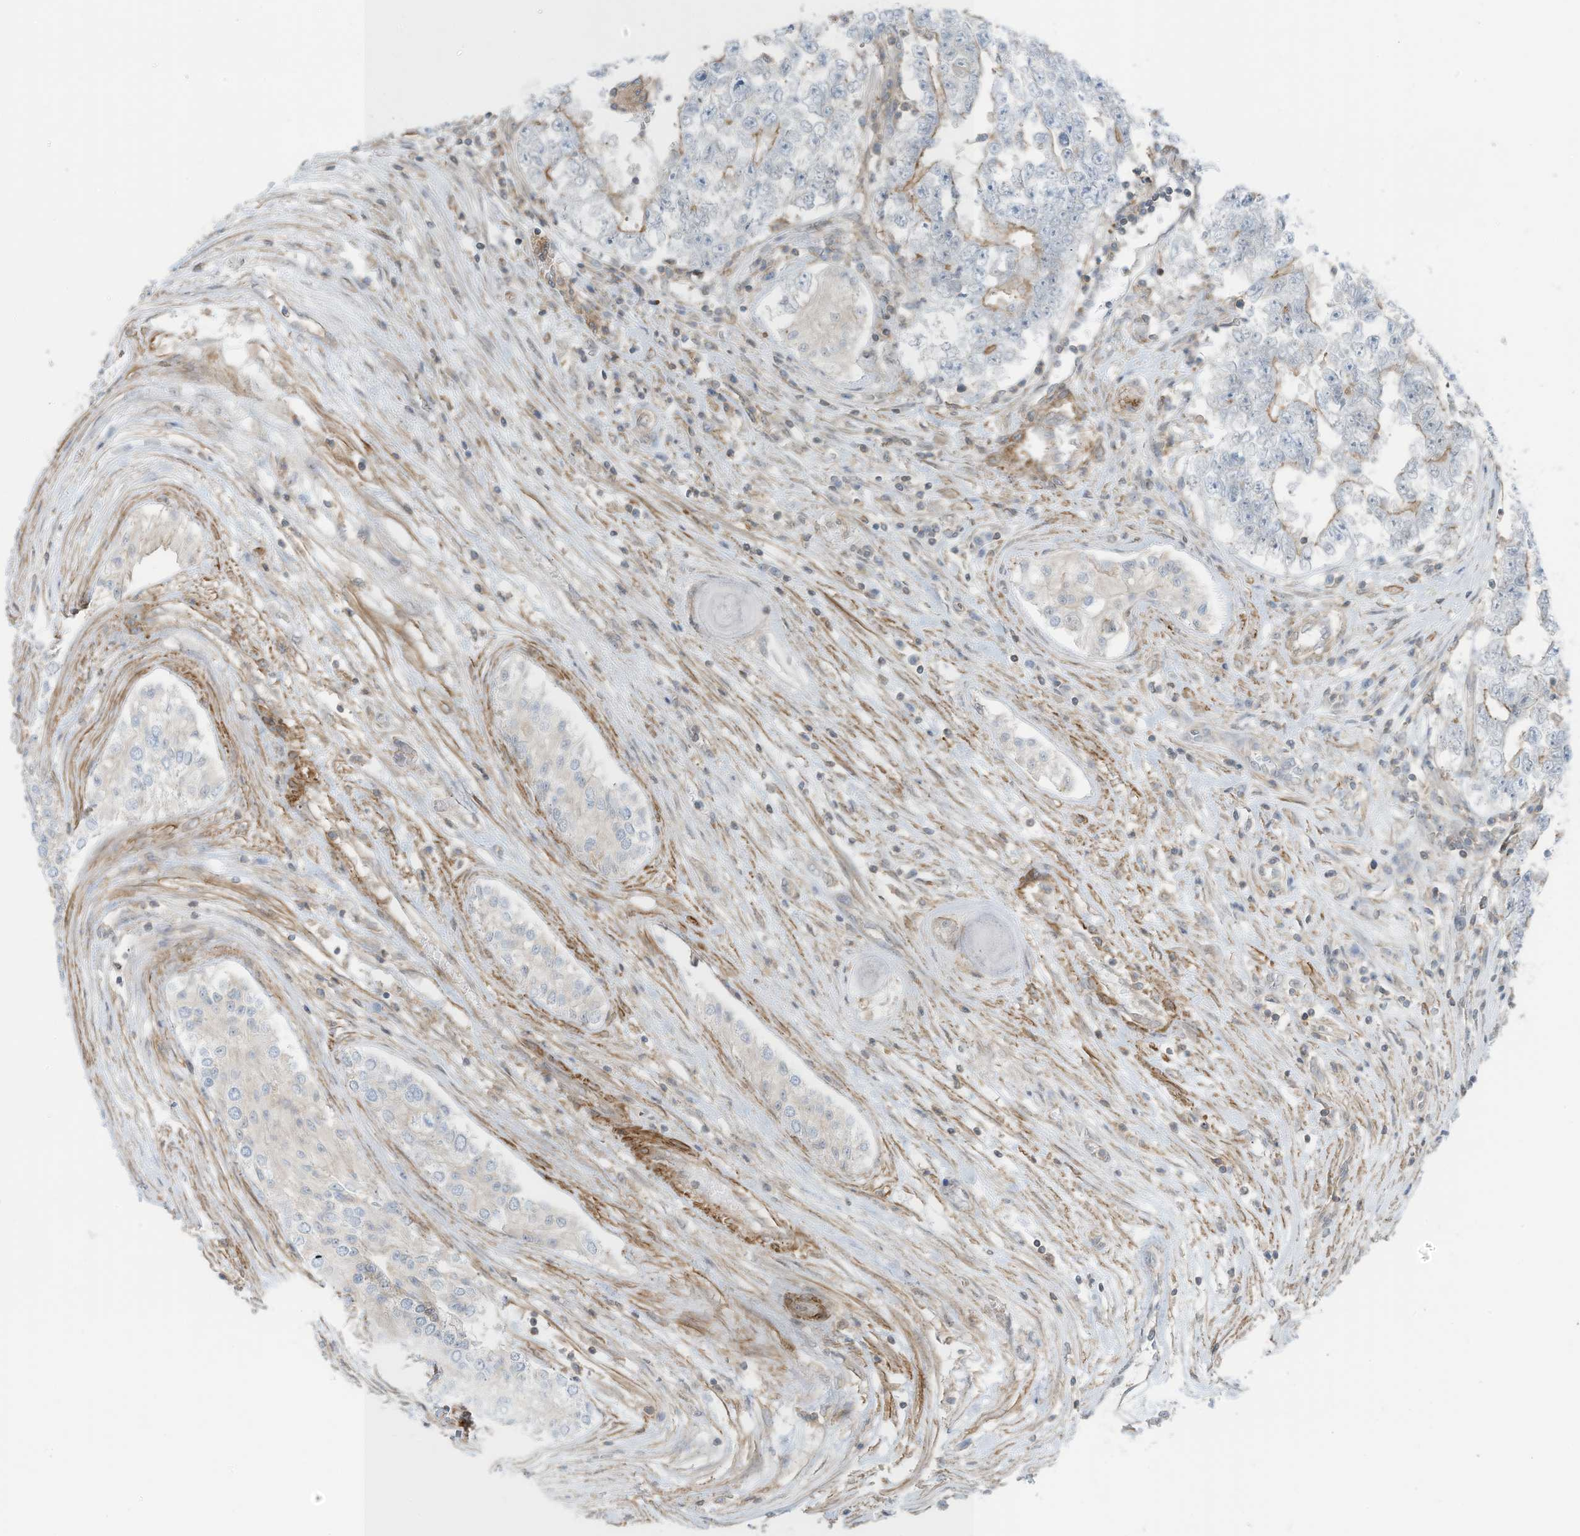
{"staining": {"intensity": "weak", "quantity": "25%-75%", "location": "cytoplasmic/membranous"}, "tissue": "testis cancer", "cell_type": "Tumor cells", "image_type": "cancer", "snomed": [{"axis": "morphology", "description": "Carcinoma, Embryonal, NOS"}, {"axis": "topography", "description": "Testis"}], "caption": "Protein expression analysis of testis cancer (embryonal carcinoma) displays weak cytoplasmic/membranous staining in approximately 25%-75% of tumor cells.", "gene": "ZNF846", "patient": {"sex": "male", "age": 25}}